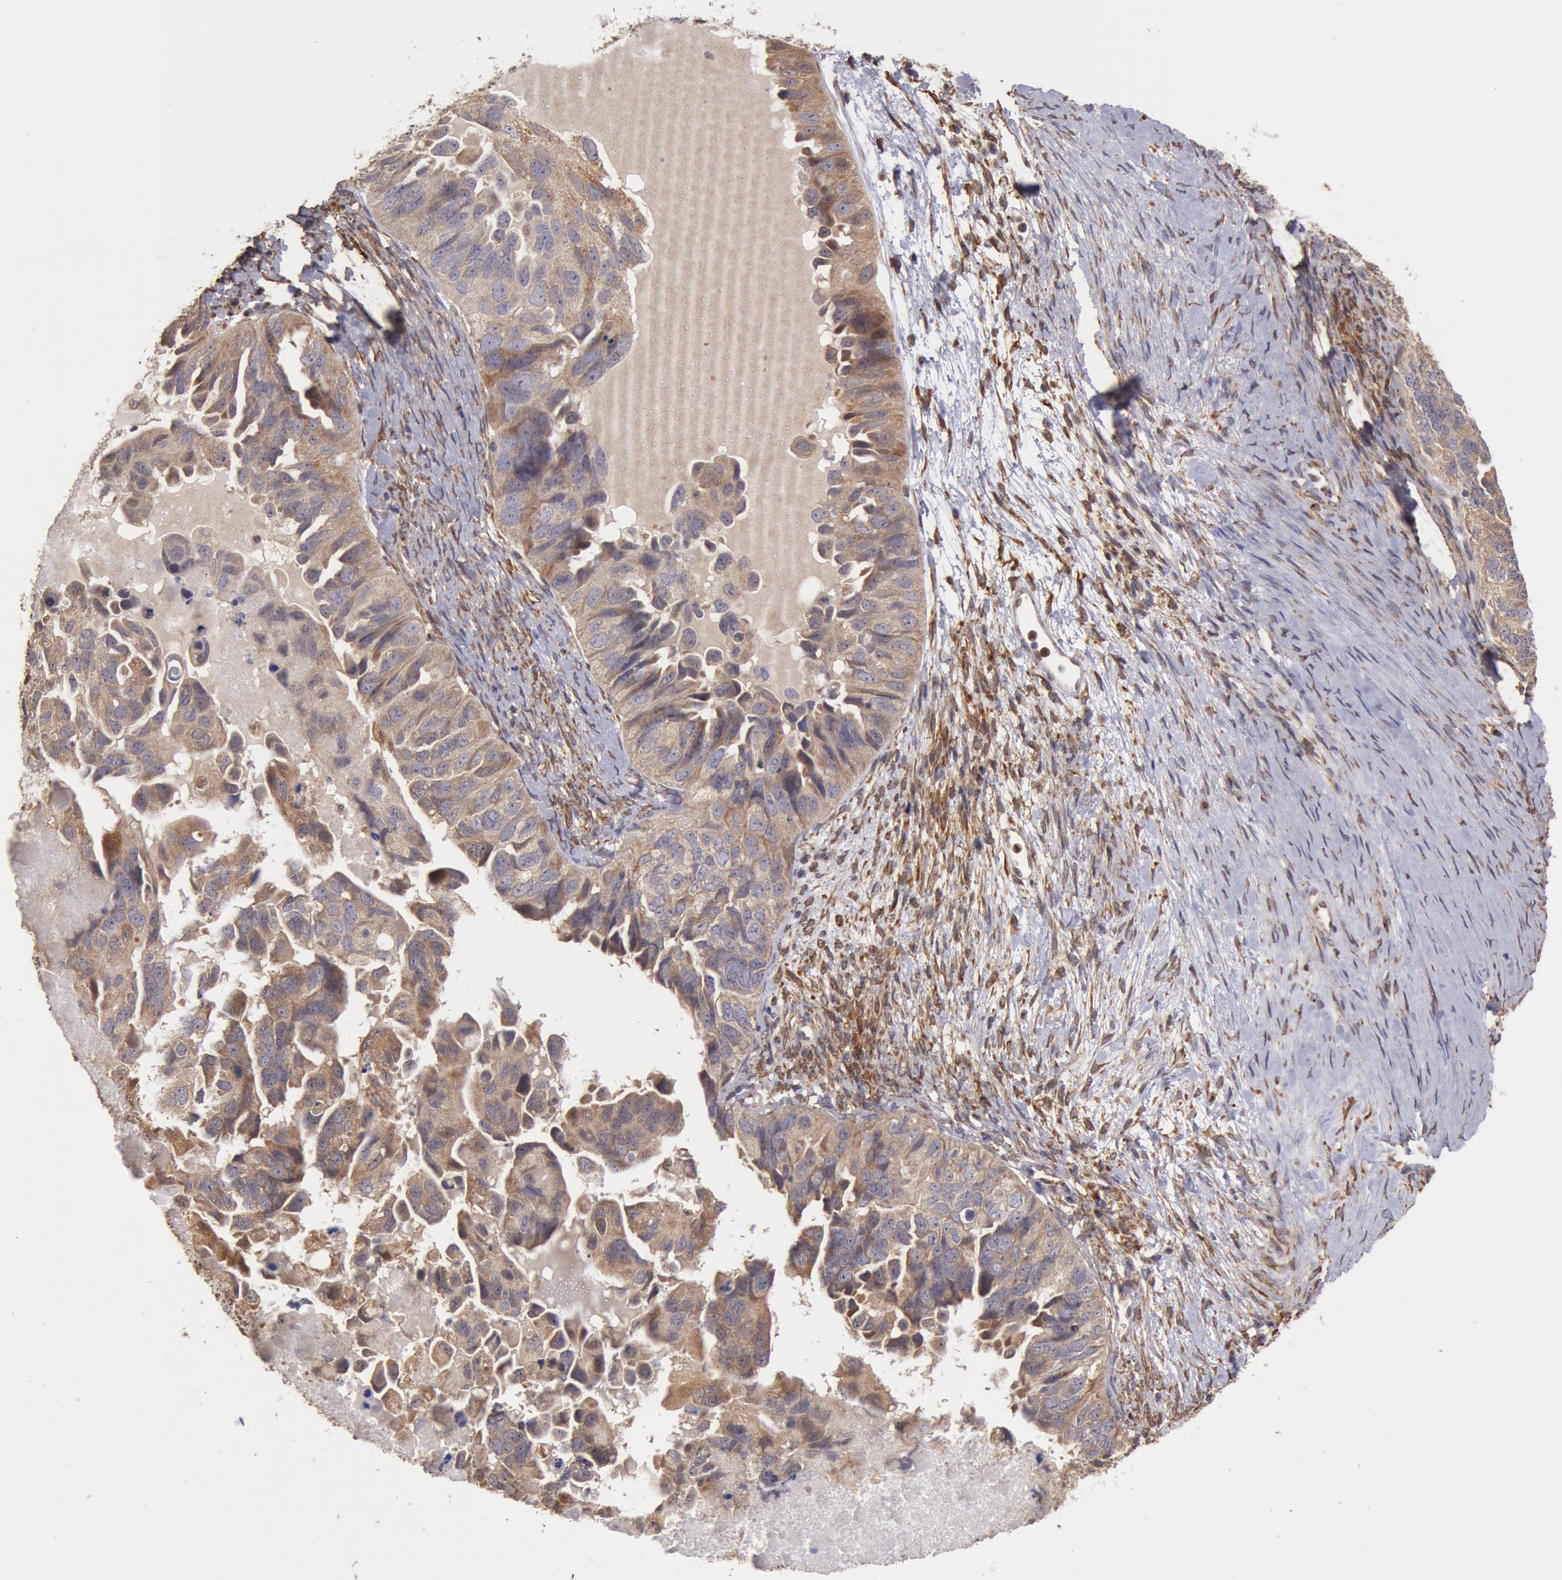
{"staining": {"intensity": "moderate", "quantity": ">75%", "location": "cytoplasmic/membranous"}, "tissue": "ovarian cancer", "cell_type": "Tumor cells", "image_type": "cancer", "snomed": [{"axis": "morphology", "description": "Cystadenocarcinoma, serous, NOS"}, {"axis": "topography", "description": "Ovary"}], "caption": "High-power microscopy captured an IHC micrograph of ovarian cancer (serous cystadenocarcinoma), revealing moderate cytoplasmic/membranous positivity in about >75% of tumor cells. Immunohistochemistry (ihc) stains the protein in brown and the nuclei are stained blue.", "gene": "COMT", "patient": {"sex": "female", "age": 82}}